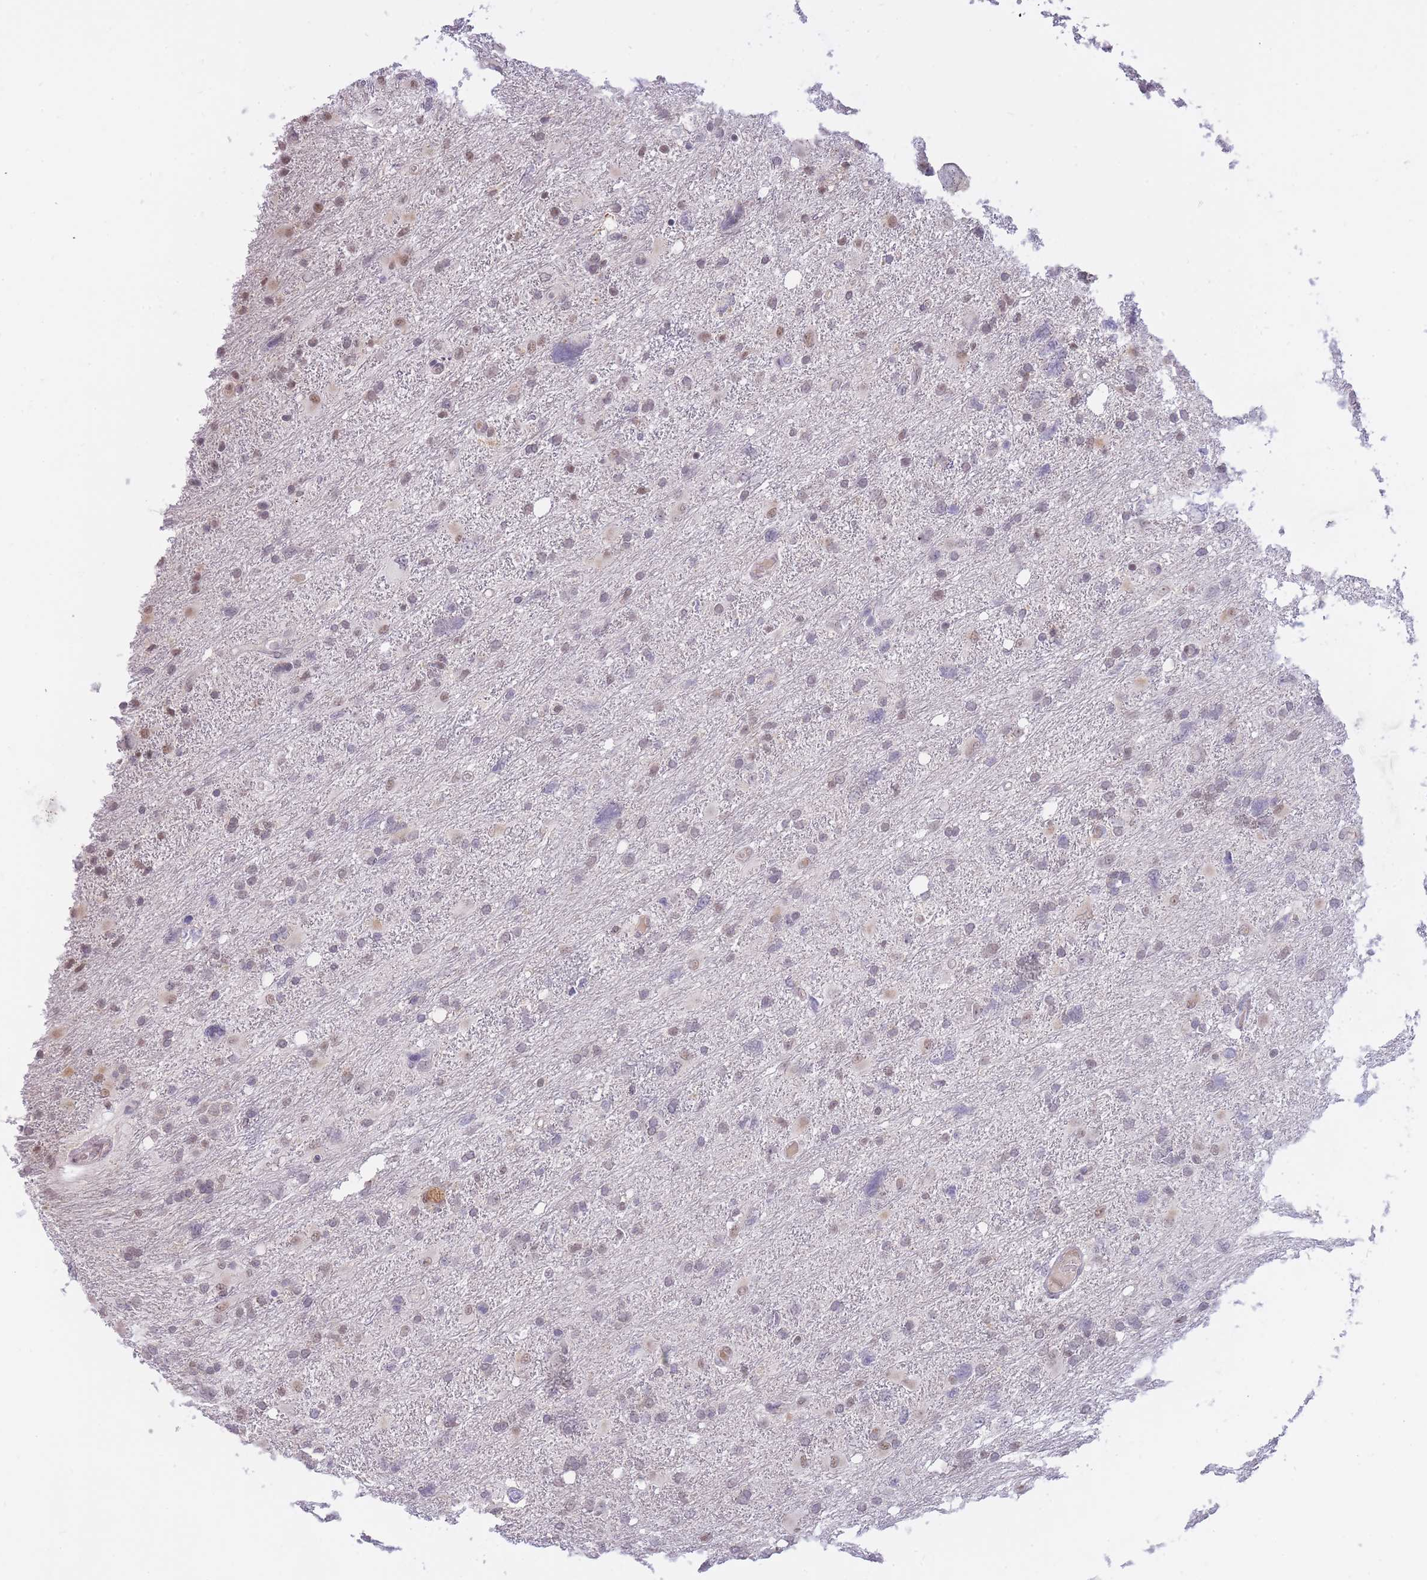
{"staining": {"intensity": "weak", "quantity": "25%-75%", "location": "nuclear"}, "tissue": "glioma", "cell_type": "Tumor cells", "image_type": "cancer", "snomed": [{"axis": "morphology", "description": "Glioma, malignant, High grade"}, {"axis": "topography", "description": "Brain"}], "caption": "There is low levels of weak nuclear expression in tumor cells of high-grade glioma (malignant), as demonstrated by immunohistochemical staining (brown color).", "gene": "GOLGA6L25", "patient": {"sex": "male", "age": 61}}